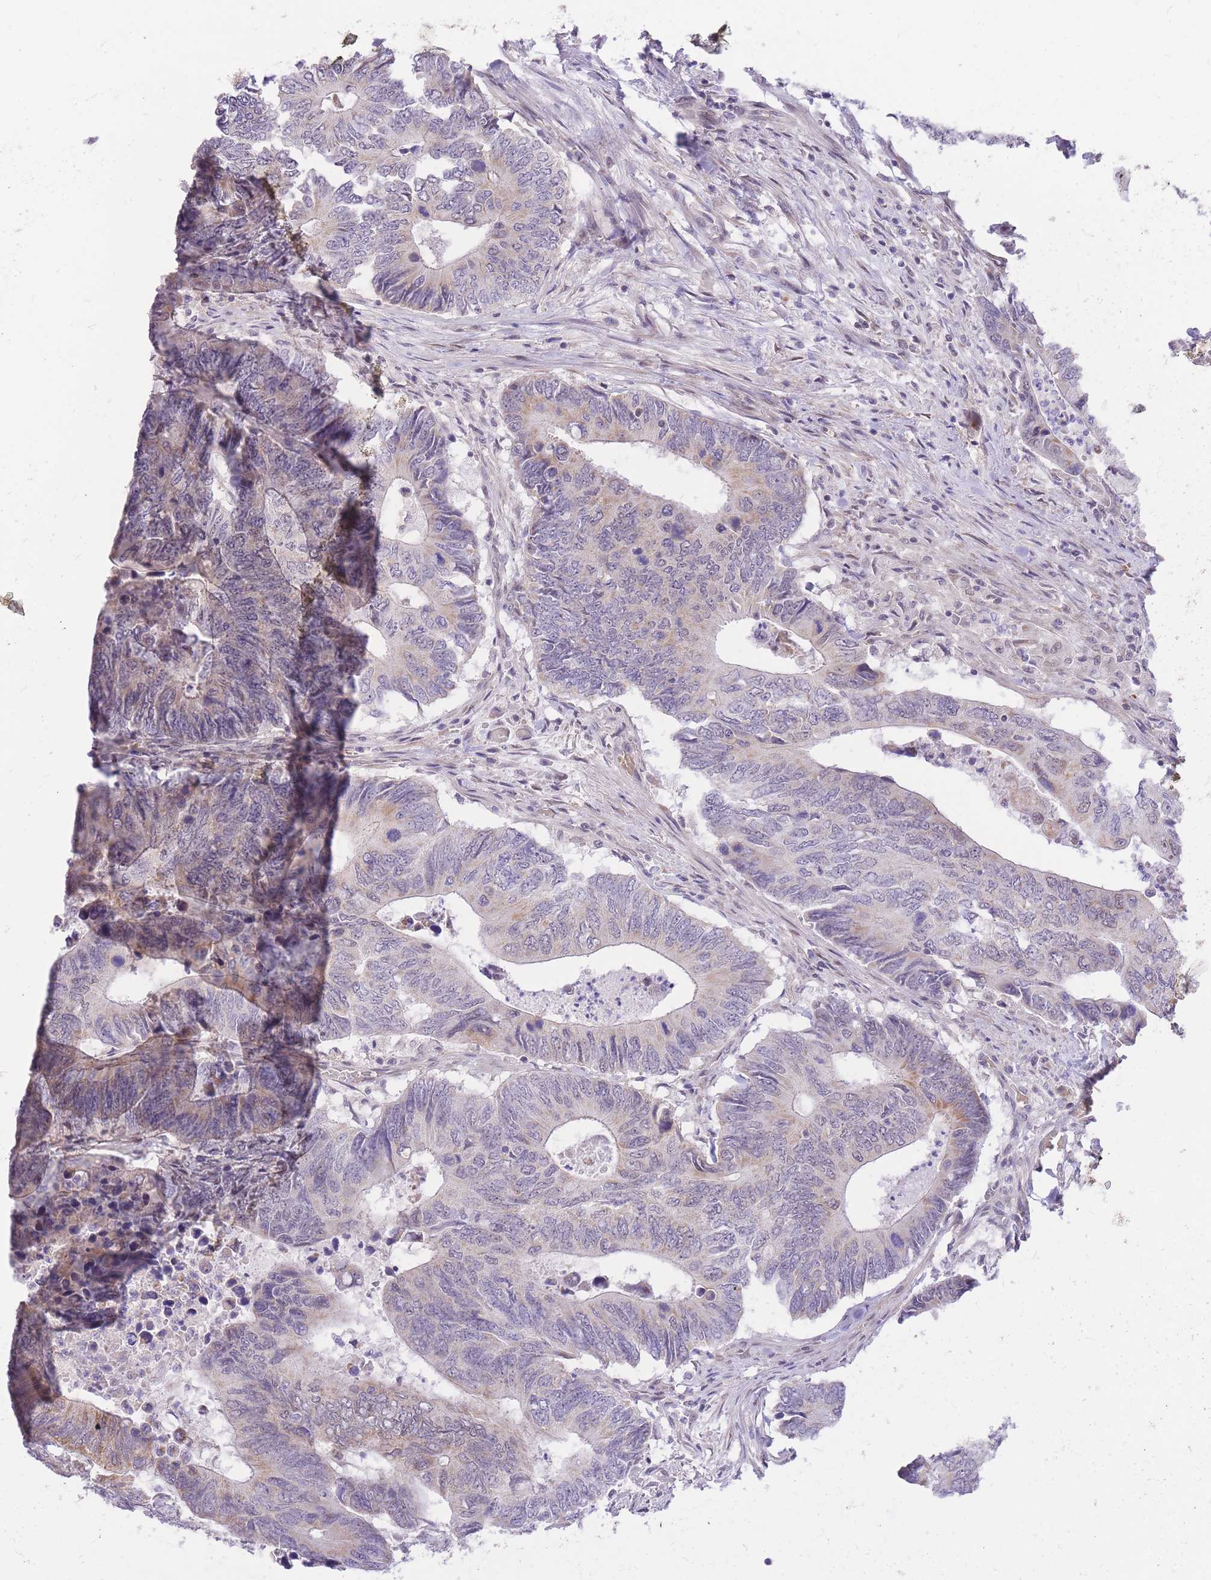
{"staining": {"intensity": "moderate", "quantity": "25%-75%", "location": "cytoplasmic/membranous"}, "tissue": "colorectal cancer", "cell_type": "Tumor cells", "image_type": "cancer", "snomed": [{"axis": "morphology", "description": "Adenocarcinoma, NOS"}, {"axis": "topography", "description": "Colon"}], "caption": "Immunohistochemistry of human adenocarcinoma (colorectal) demonstrates medium levels of moderate cytoplasmic/membranous staining in about 25%-75% of tumor cells.", "gene": "MINDY2", "patient": {"sex": "male", "age": 87}}